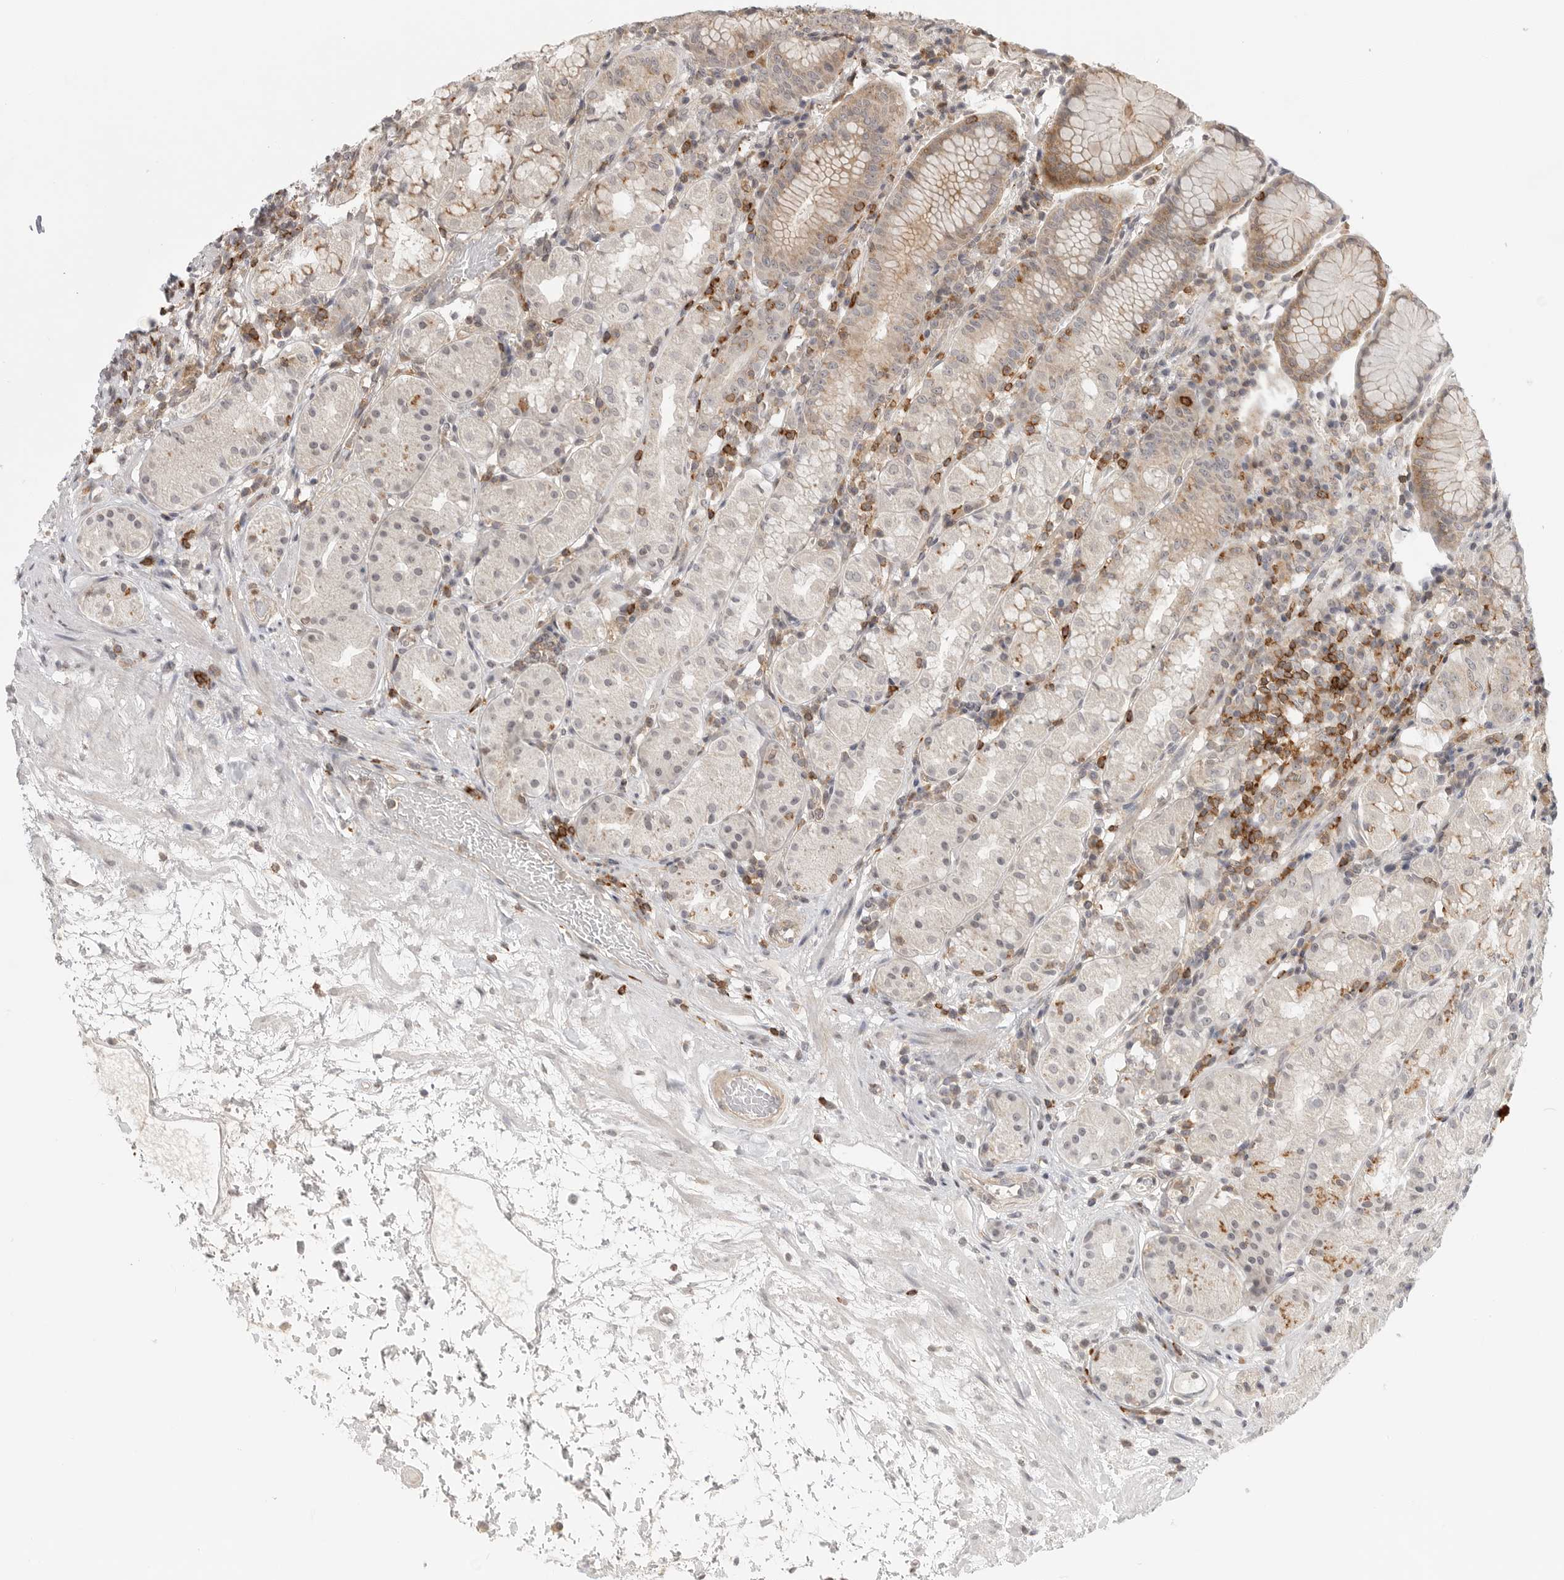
{"staining": {"intensity": "moderate", "quantity": "<25%", "location": "cytoplasmic/membranous"}, "tissue": "stomach", "cell_type": "Glandular cells", "image_type": "normal", "snomed": [{"axis": "morphology", "description": "Normal tissue, NOS"}, {"axis": "topography", "description": "Stomach, lower"}], "caption": "A low amount of moderate cytoplasmic/membranous expression is present in approximately <25% of glandular cells in benign stomach. The staining was performed using DAB to visualize the protein expression in brown, while the nuclei were stained in blue with hematoxylin (Magnification: 20x).", "gene": "SH3KBP1", "patient": {"sex": "female", "age": 56}}